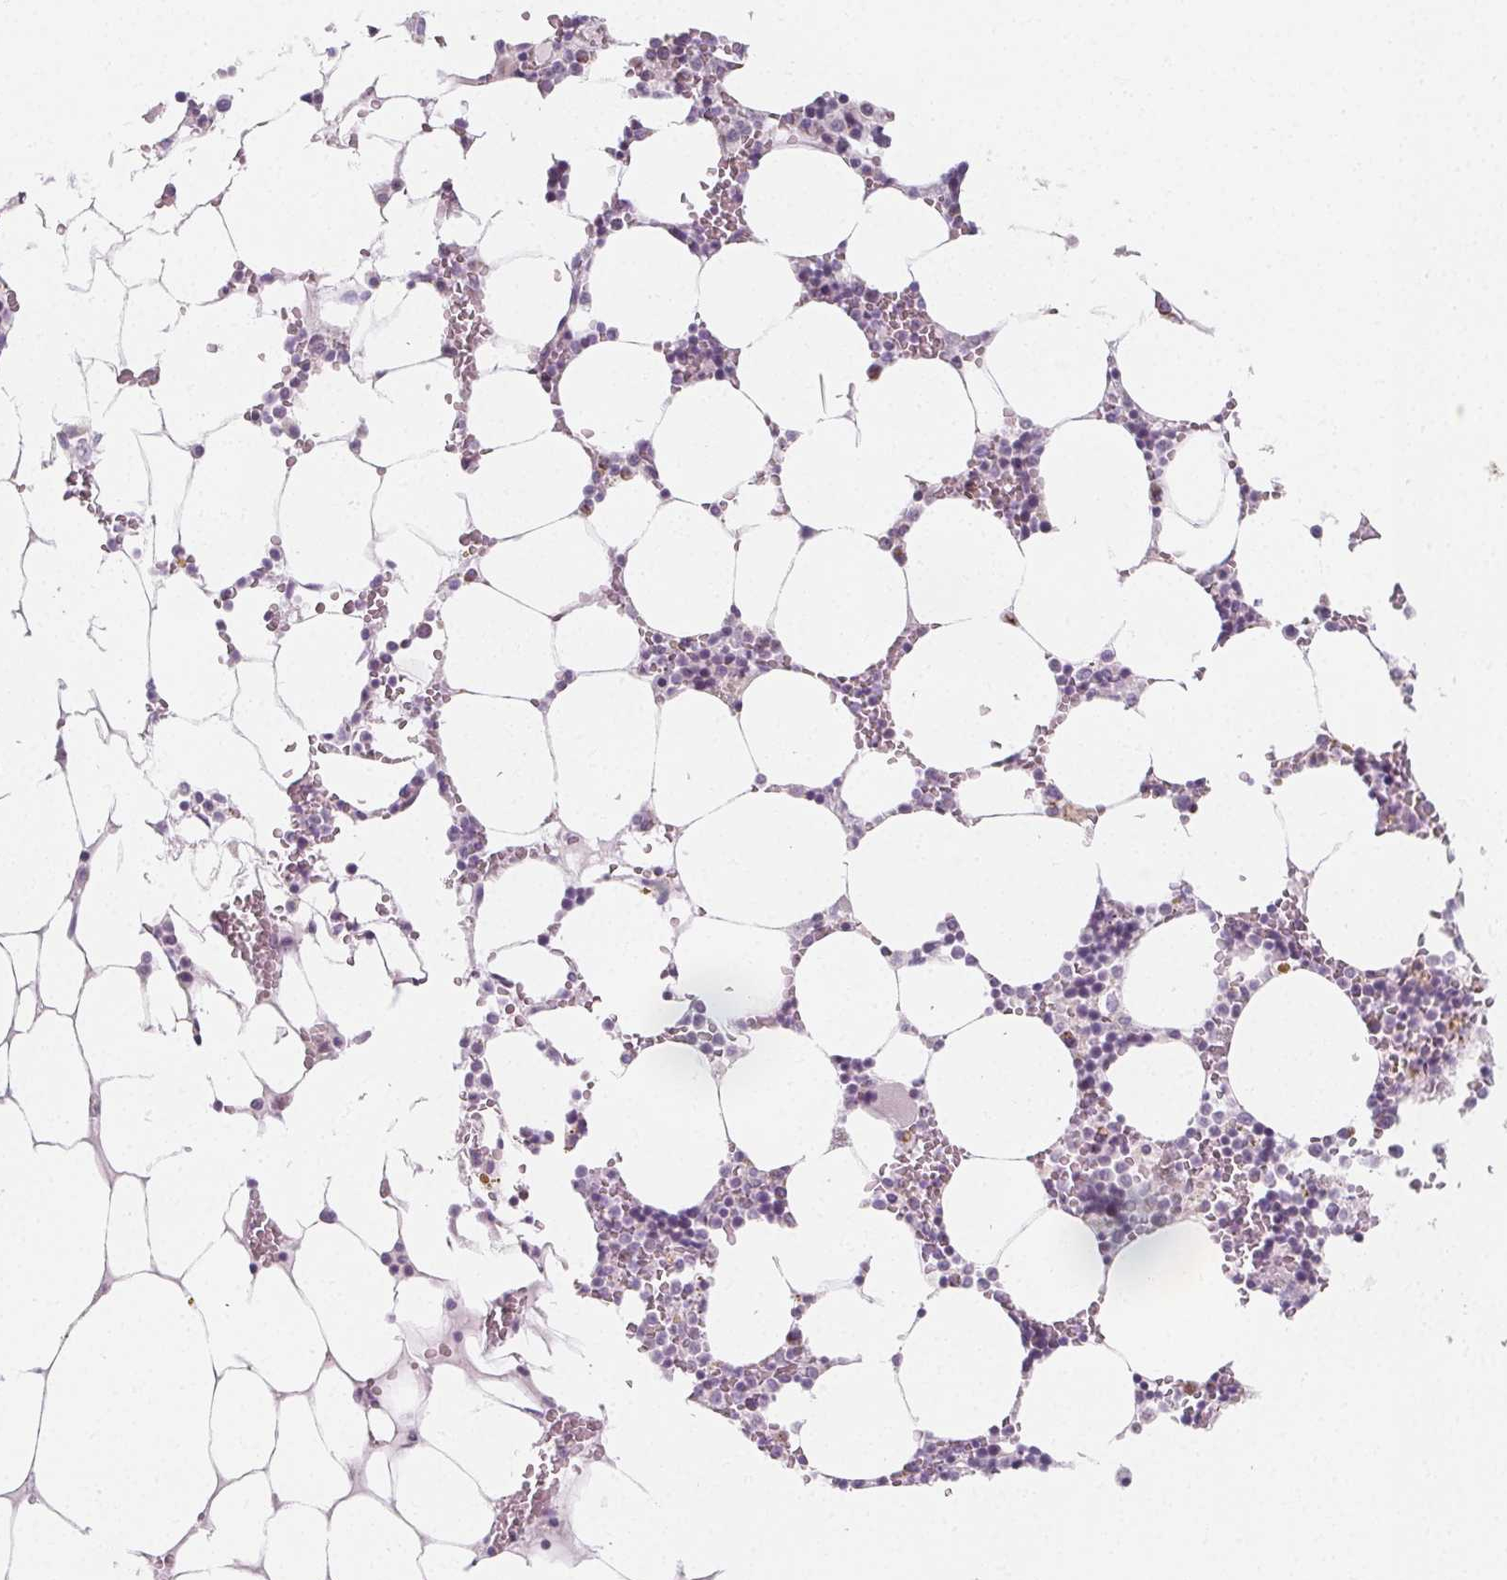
{"staining": {"intensity": "negative", "quantity": "none", "location": "none"}, "tissue": "bone marrow", "cell_type": "Hematopoietic cells", "image_type": "normal", "snomed": [{"axis": "morphology", "description": "Normal tissue, NOS"}, {"axis": "topography", "description": "Bone marrow"}], "caption": "Protein analysis of normal bone marrow exhibits no significant positivity in hematopoietic cells. The staining is performed using DAB (3,3'-diaminobenzidine) brown chromogen with nuclei counter-stained in using hematoxylin.", "gene": "IL17C", "patient": {"sex": "male", "age": 64}}